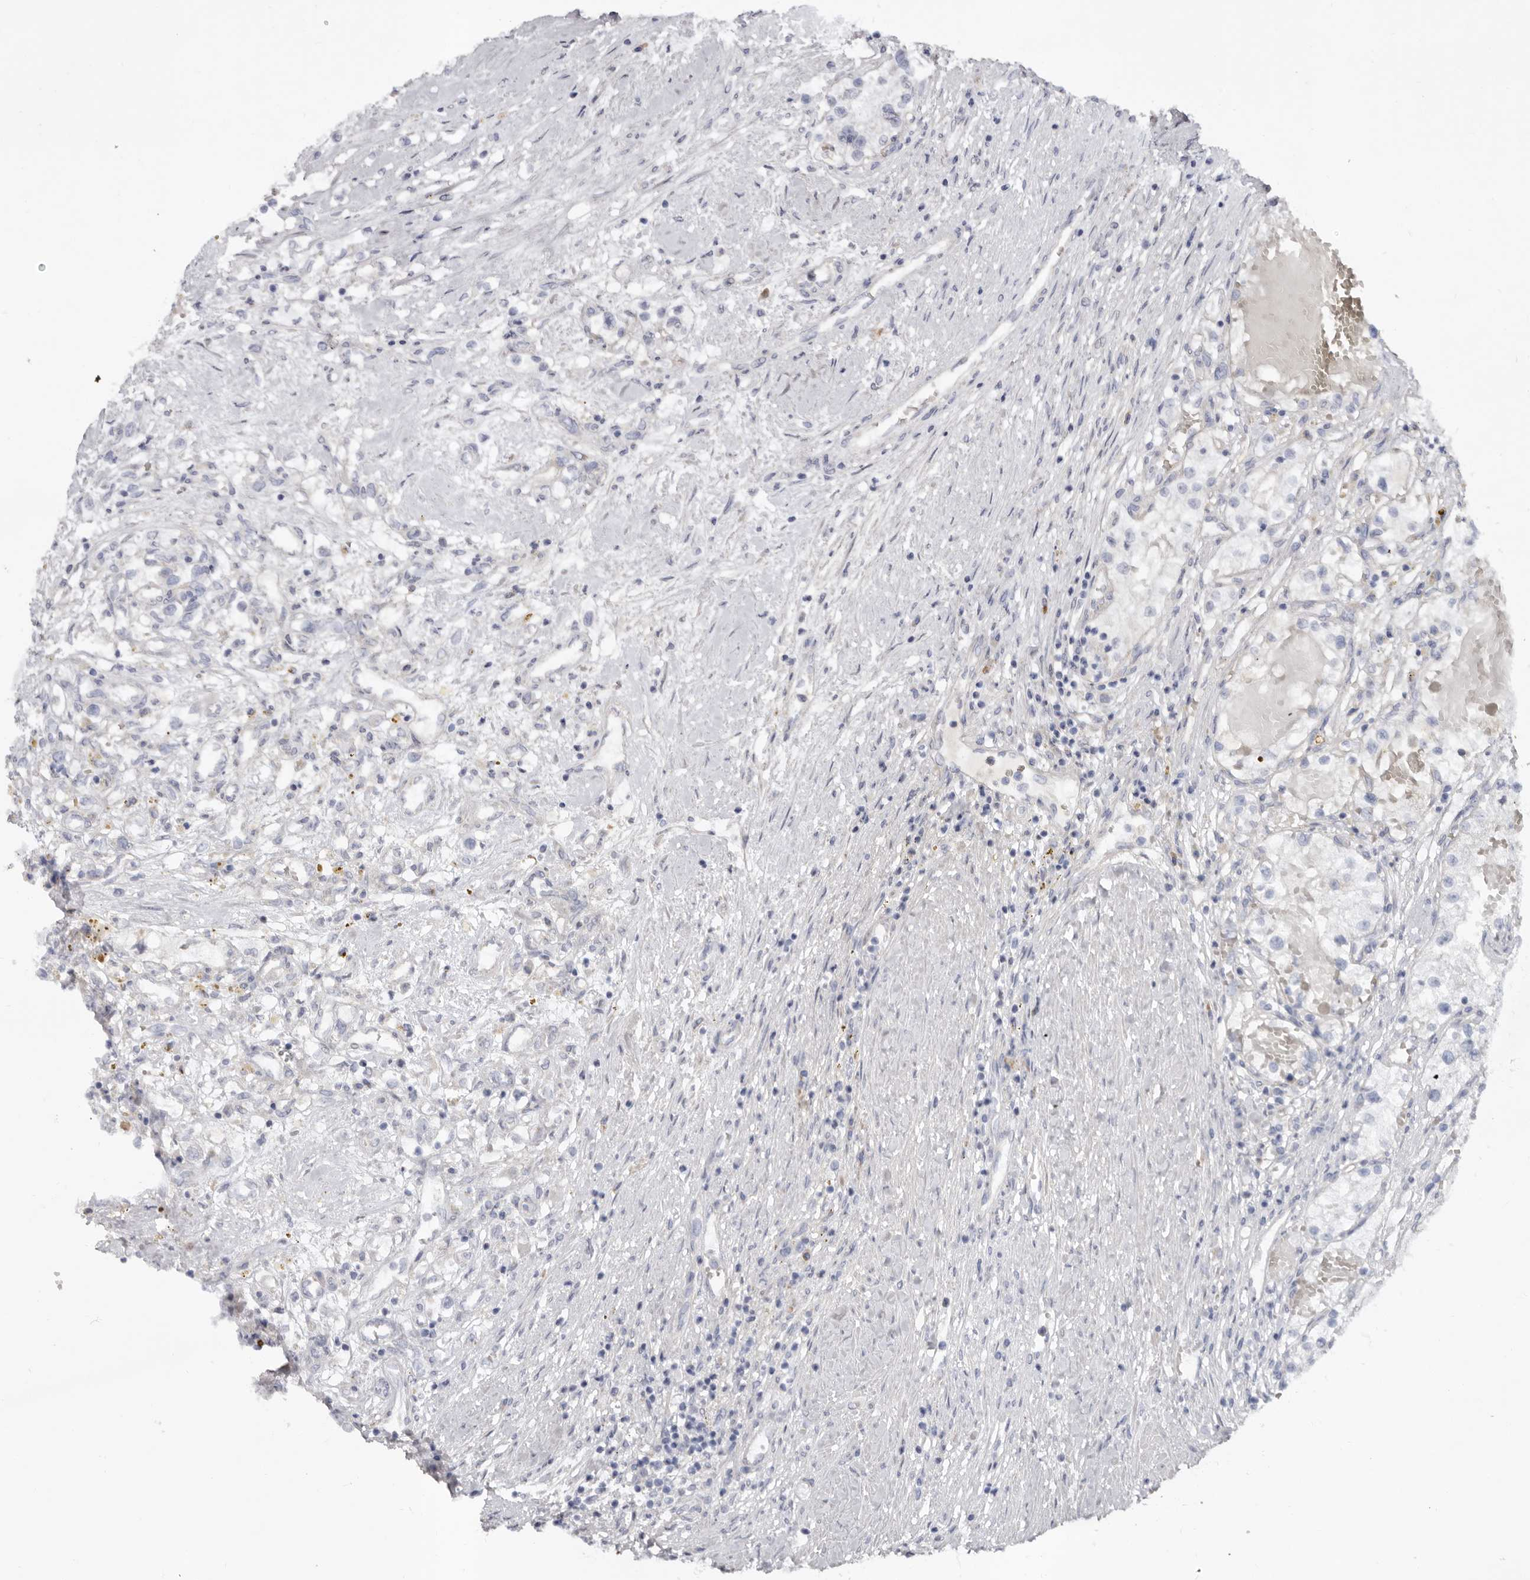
{"staining": {"intensity": "negative", "quantity": "none", "location": "none"}, "tissue": "renal cancer", "cell_type": "Tumor cells", "image_type": "cancer", "snomed": [{"axis": "morphology", "description": "Normal tissue, NOS"}, {"axis": "morphology", "description": "Adenocarcinoma, NOS"}, {"axis": "topography", "description": "Kidney"}], "caption": "Micrograph shows no protein positivity in tumor cells of renal cancer (adenocarcinoma) tissue.", "gene": "SPTA1", "patient": {"sex": "male", "age": 68}}